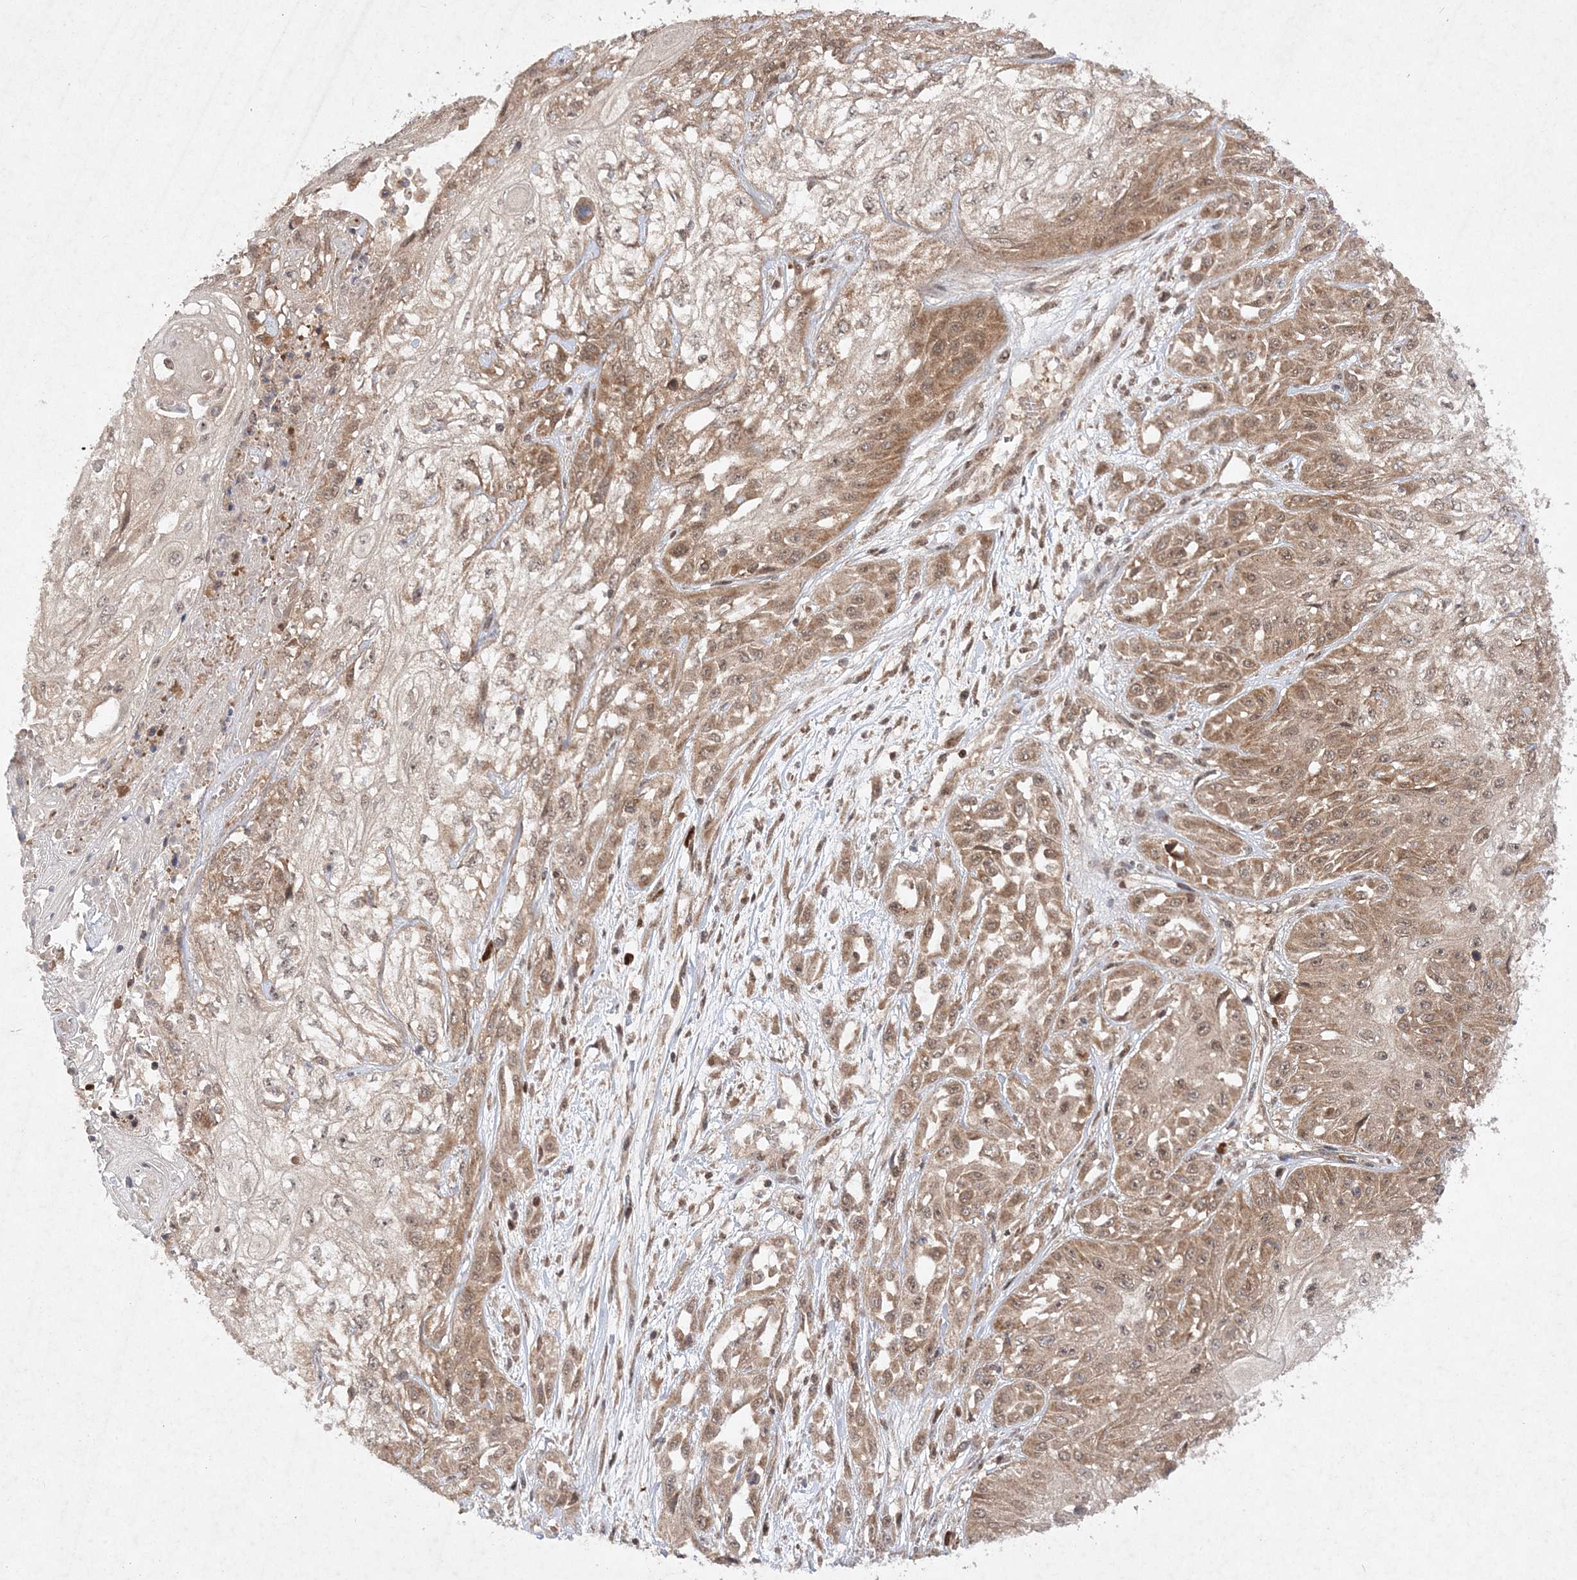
{"staining": {"intensity": "moderate", "quantity": "25%-75%", "location": "cytoplasmic/membranous,nuclear"}, "tissue": "skin cancer", "cell_type": "Tumor cells", "image_type": "cancer", "snomed": [{"axis": "morphology", "description": "Squamous cell carcinoma, NOS"}, {"axis": "morphology", "description": "Squamous cell carcinoma, metastatic, NOS"}, {"axis": "topography", "description": "Skin"}, {"axis": "topography", "description": "Lymph node"}], "caption": "The micrograph demonstrates staining of skin squamous cell carcinoma, revealing moderate cytoplasmic/membranous and nuclear protein positivity (brown color) within tumor cells.", "gene": "NIF3L1", "patient": {"sex": "male", "age": 75}}